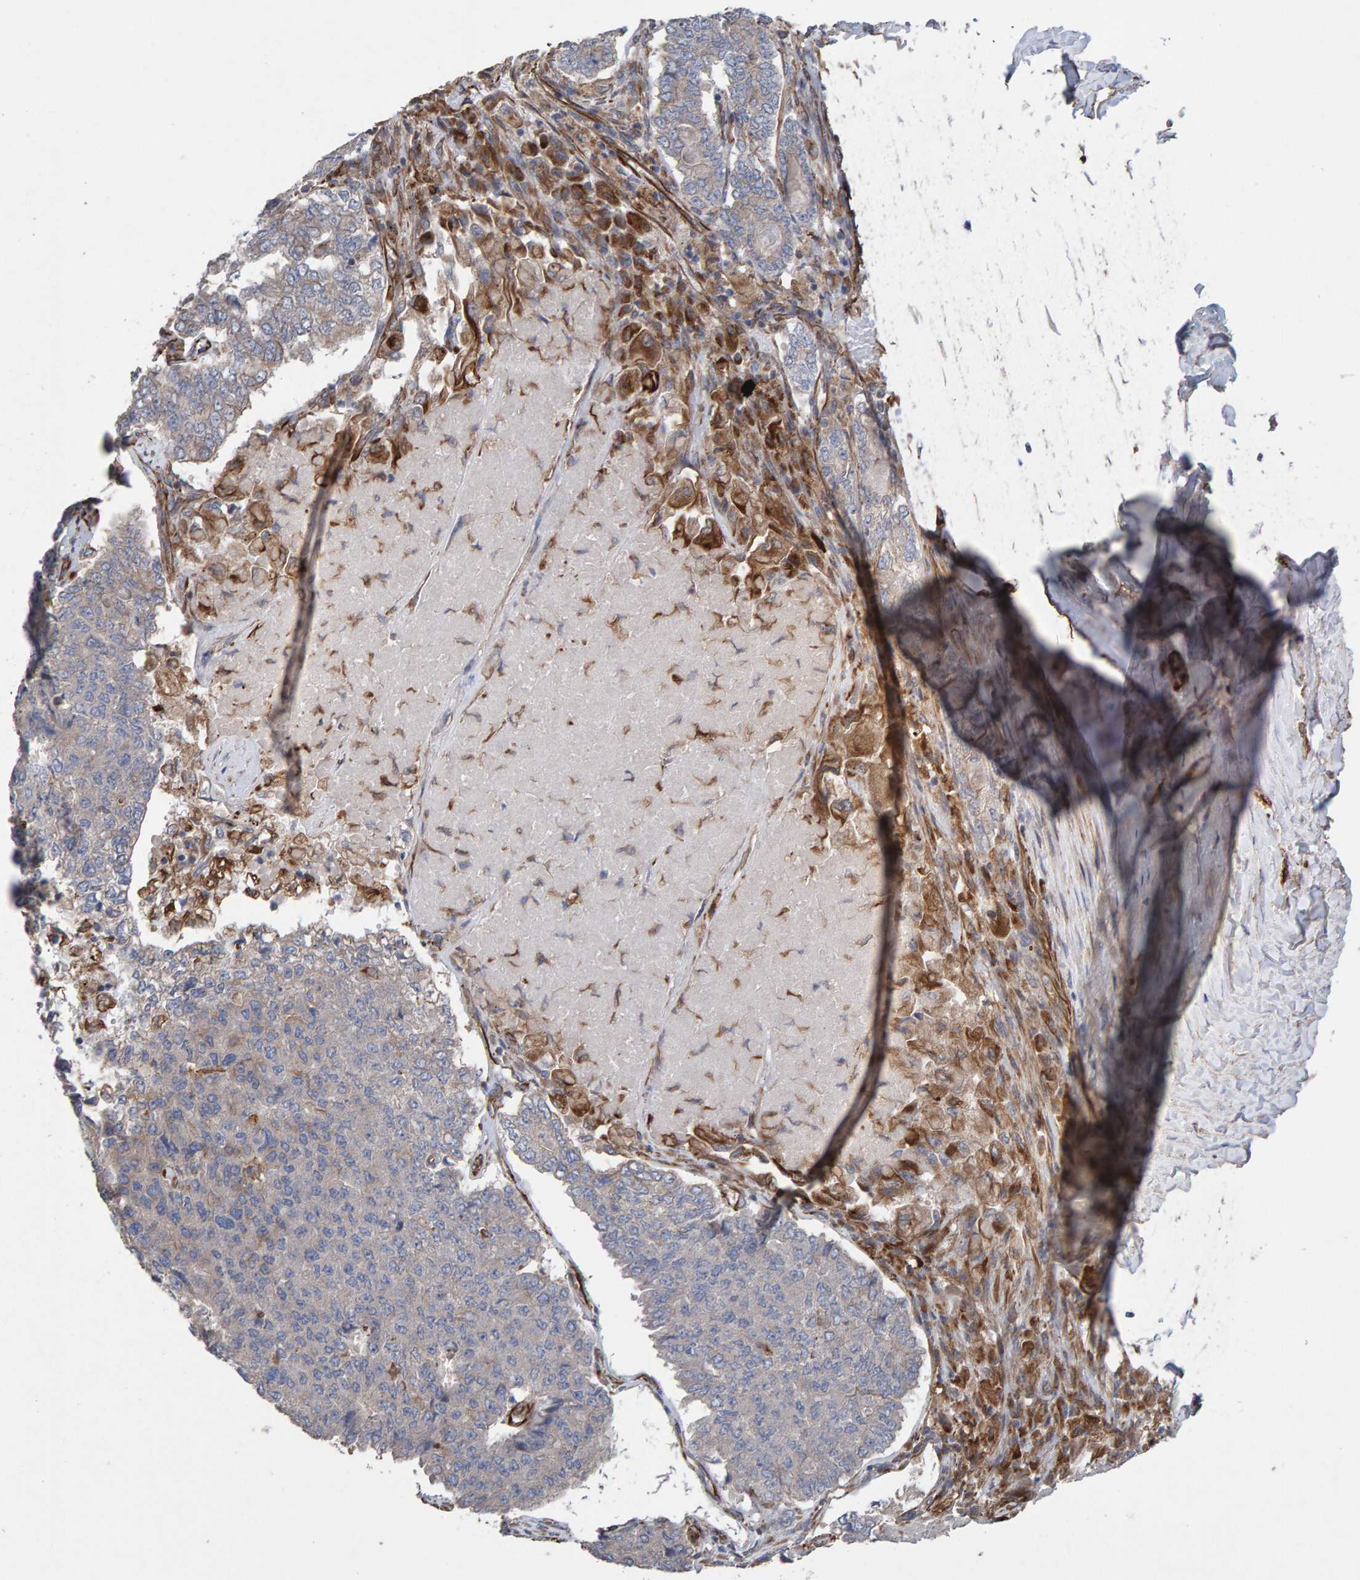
{"staining": {"intensity": "negative", "quantity": "none", "location": "none"}, "tissue": "pancreatic cancer", "cell_type": "Tumor cells", "image_type": "cancer", "snomed": [{"axis": "morphology", "description": "Adenocarcinoma, NOS"}, {"axis": "topography", "description": "Pancreas"}], "caption": "This micrograph is of adenocarcinoma (pancreatic) stained with immunohistochemistry to label a protein in brown with the nuclei are counter-stained blue. There is no expression in tumor cells. The staining is performed using DAB brown chromogen with nuclei counter-stained in using hematoxylin.", "gene": "ZNF347", "patient": {"sex": "male", "age": 50}}